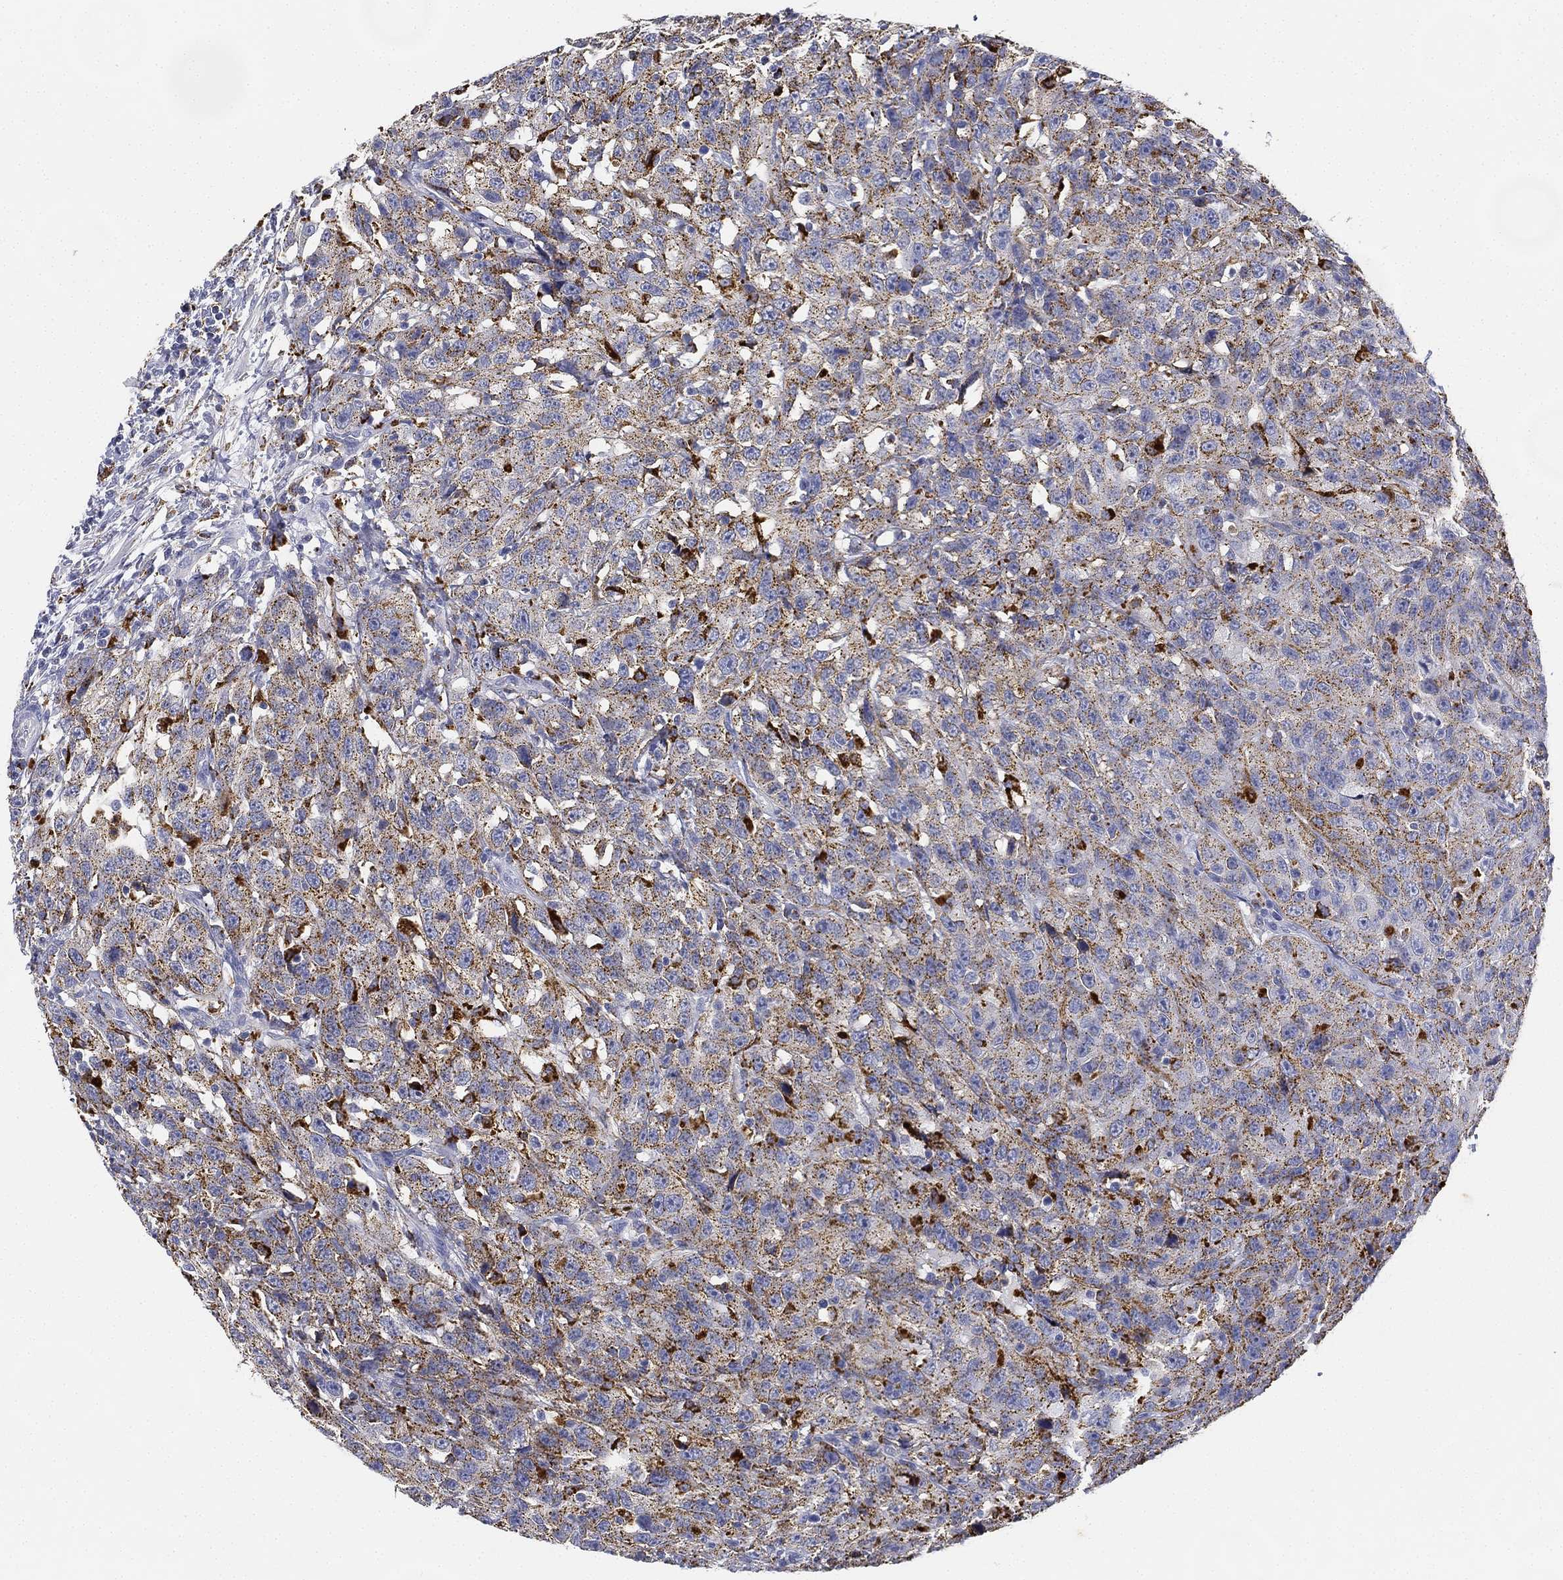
{"staining": {"intensity": "strong", "quantity": "25%-75%", "location": "cytoplasmic/membranous"}, "tissue": "urothelial cancer", "cell_type": "Tumor cells", "image_type": "cancer", "snomed": [{"axis": "morphology", "description": "Urothelial carcinoma, NOS"}, {"axis": "morphology", "description": "Urothelial carcinoma, High grade"}, {"axis": "topography", "description": "Urinary bladder"}], "caption": "Transitional cell carcinoma tissue displays strong cytoplasmic/membranous staining in approximately 25%-75% of tumor cells, visualized by immunohistochemistry.", "gene": "NPC2", "patient": {"sex": "female", "age": 73}}